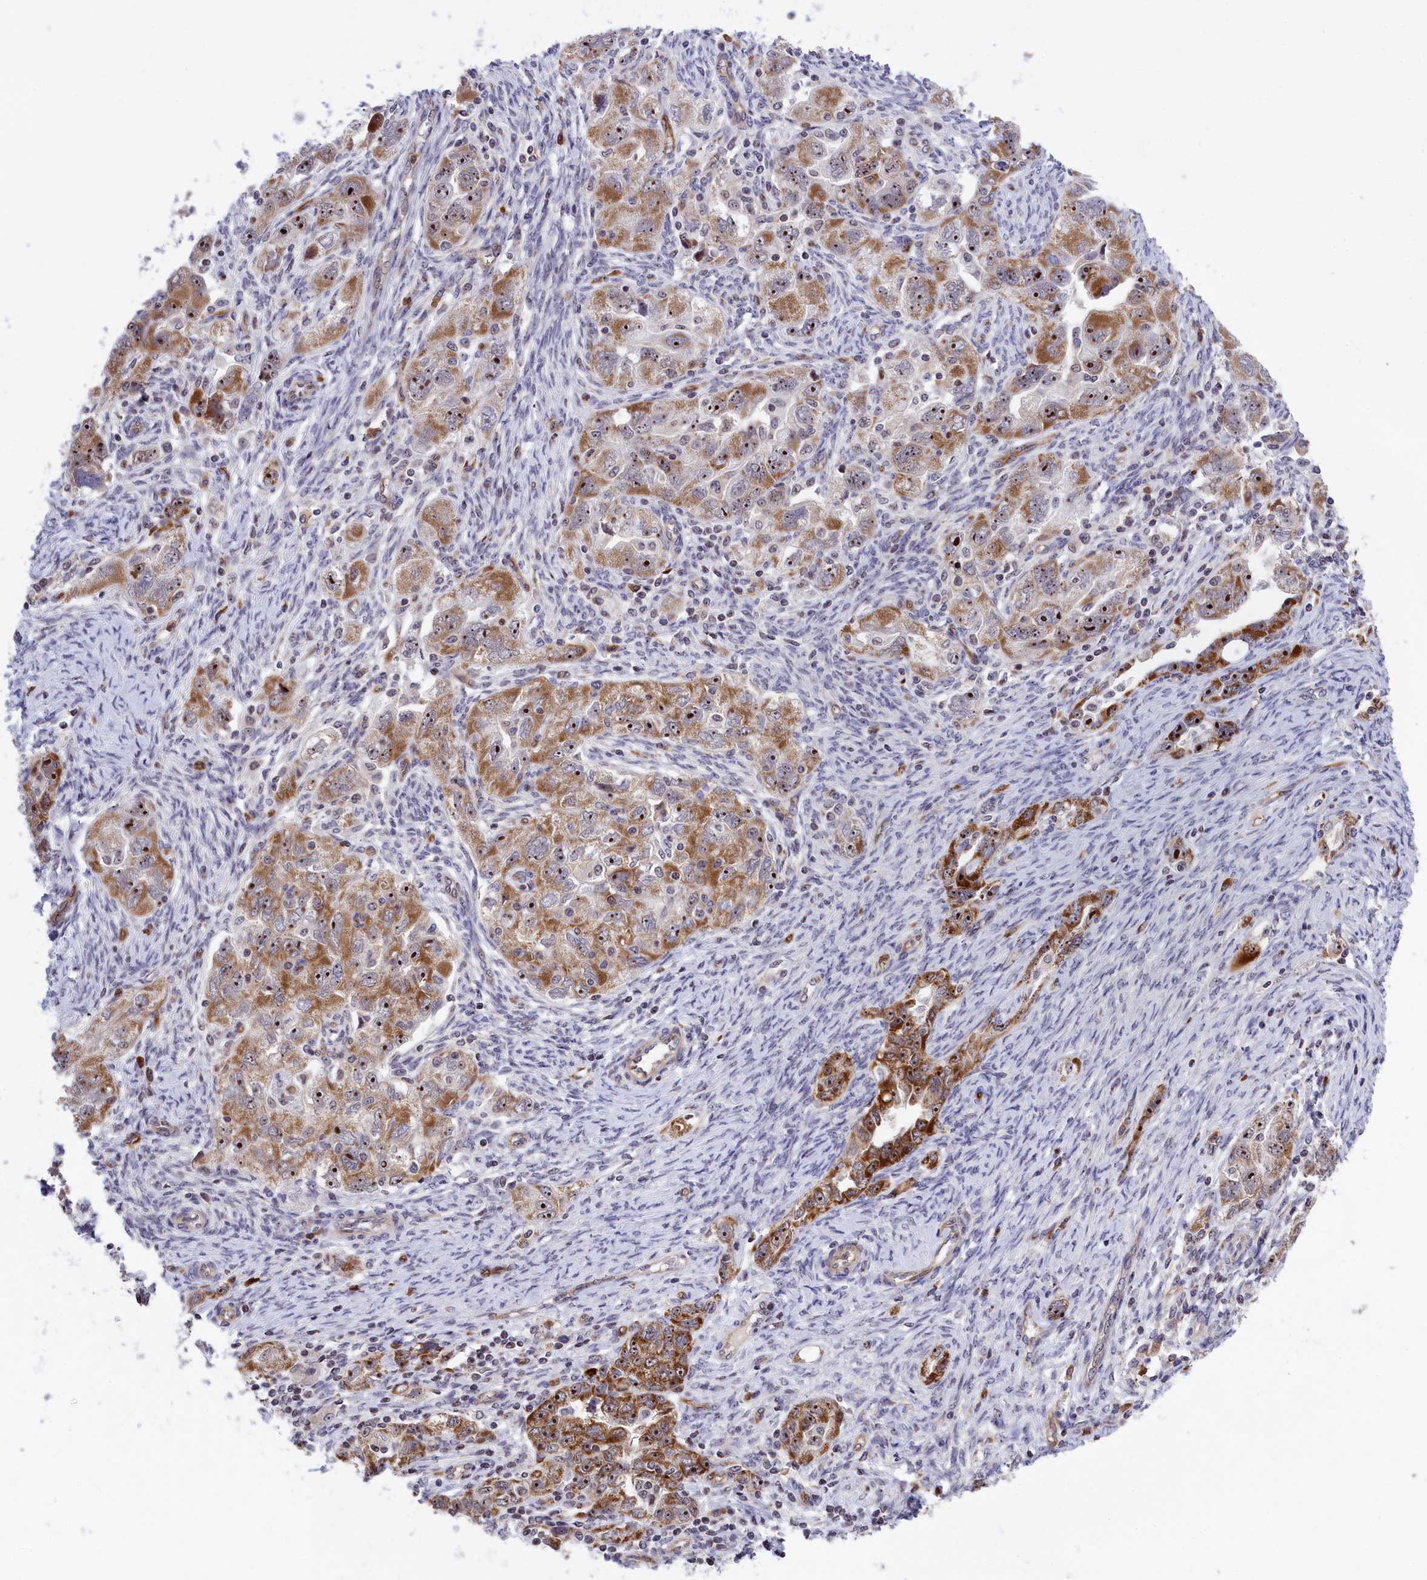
{"staining": {"intensity": "moderate", "quantity": ">75%", "location": "cytoplasmic/membranous,nuclear"}, "tissue": "ovarian cancer", "cell_type": "Tumor cells", "image_type": "cancer", "snomed": [{"axis": "morphology", "description": "Carcinoma, NOS"}, {"axis": "morphology", "description": "Cystadenocarcinoma, serous, NOS"}, {"axis": "topography", "description": "Ovary"}], "caption": "Immunohistochemistry photomicrograph of neoplastic tissue: ovarian serous cystadenocarcinoma stained using immunohistochemistry (IHC) displays medium levels of moderate protein expression localized specifically in the cytoplasmic/membranous and nuclear of tumor cells, appearing as a cytoplasmic/membranous and nuclear brown color.", "gene": "MPND", "patient": {"sex": "female", "age": 69}}